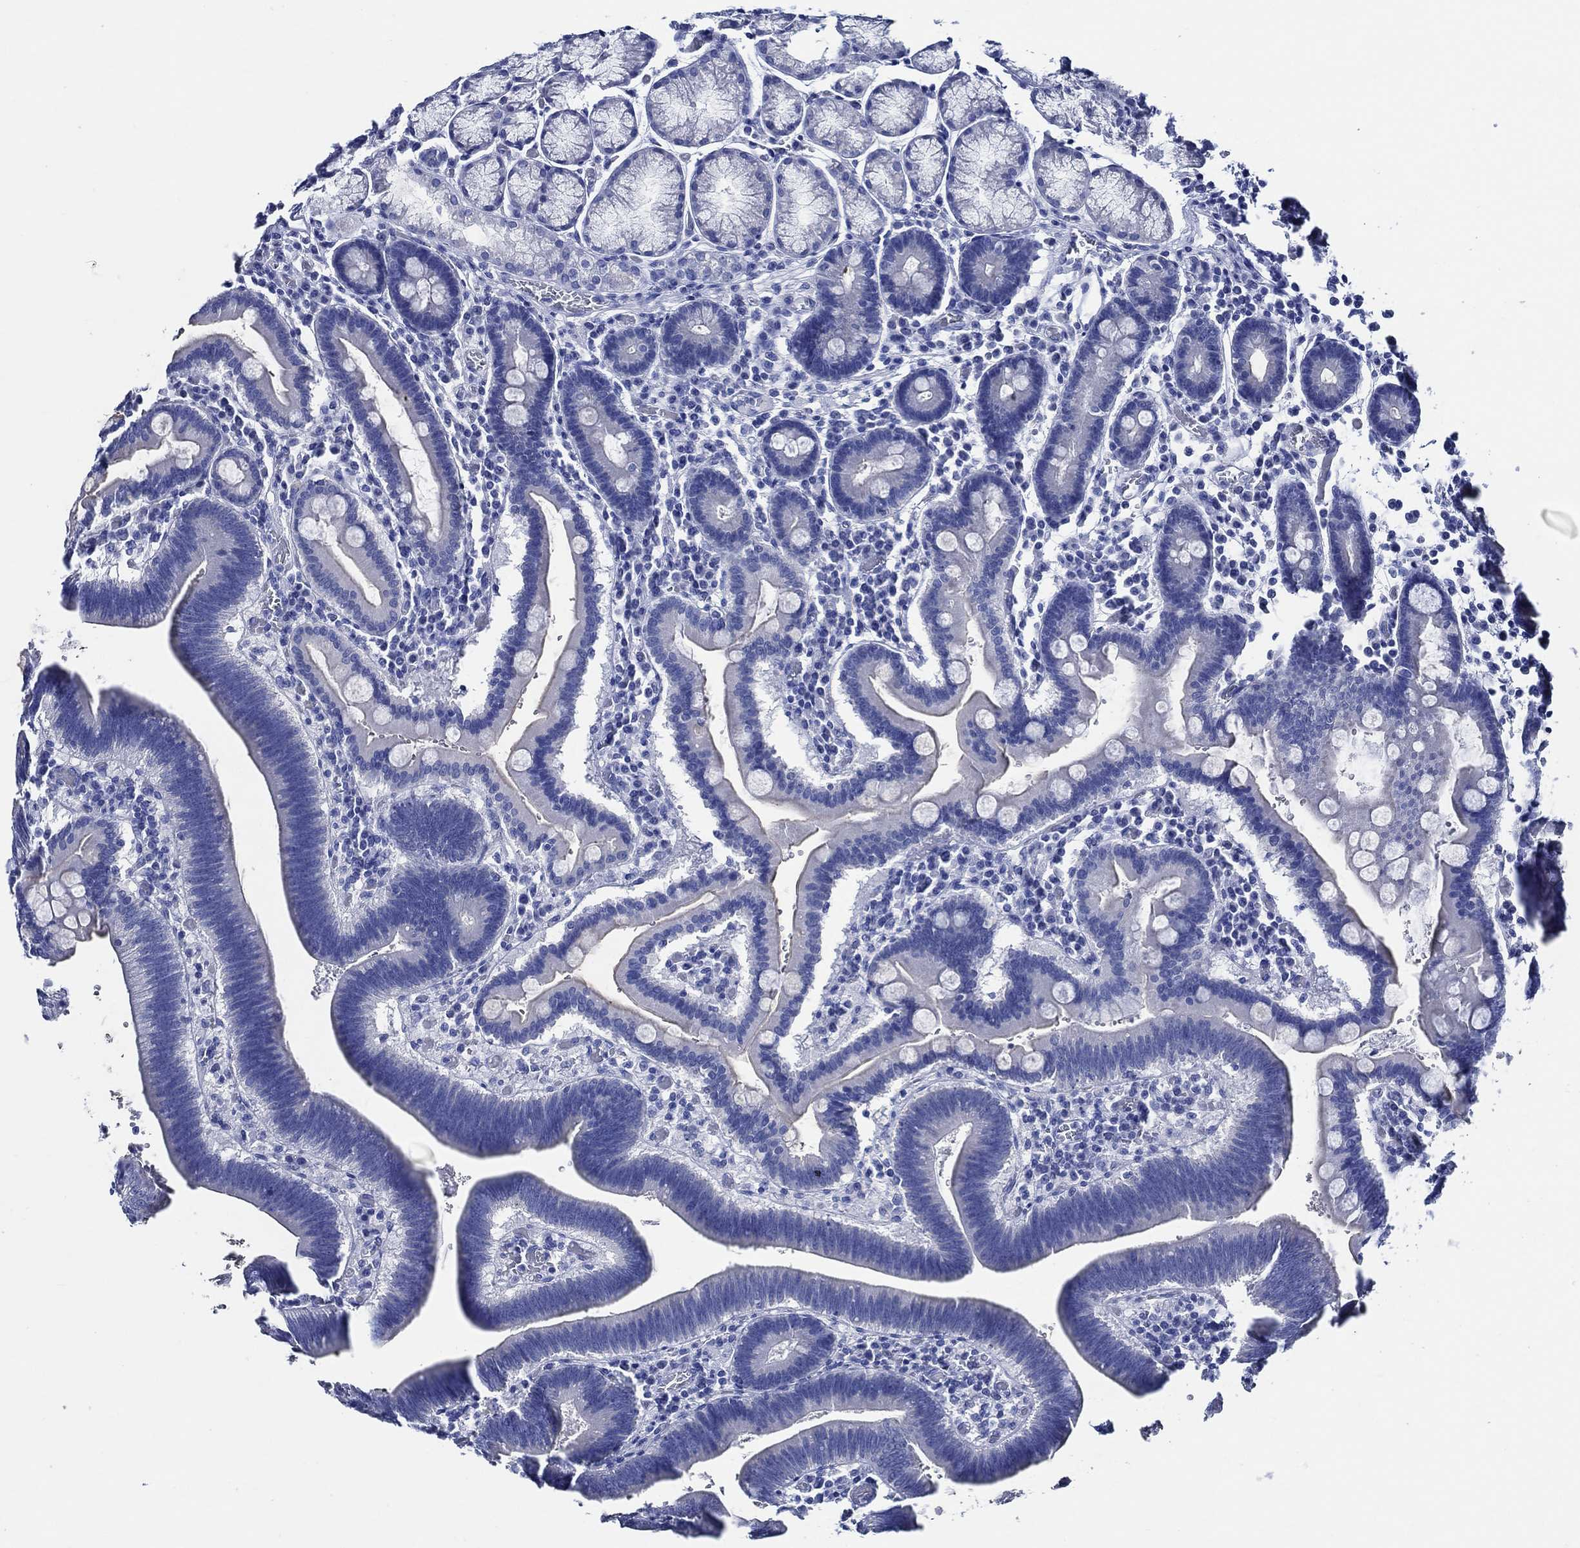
{"staining": {"intensity": "negative", "quantity": "none", "location": "none"}, "tissue": "duodenum", "cell_type": "Glandular cells", "image_type": "normal", "snomed": [{"axis": "morphology", "description": "Normal tissue, NOS"}, {"axis": "topography", "description": "Duodenum"}], "caption": "Image shows no protein expression in glandular cells of unremarkable duodenum.", "gene": "WDR62", "patient": {"sex": "female", "age": 62}}